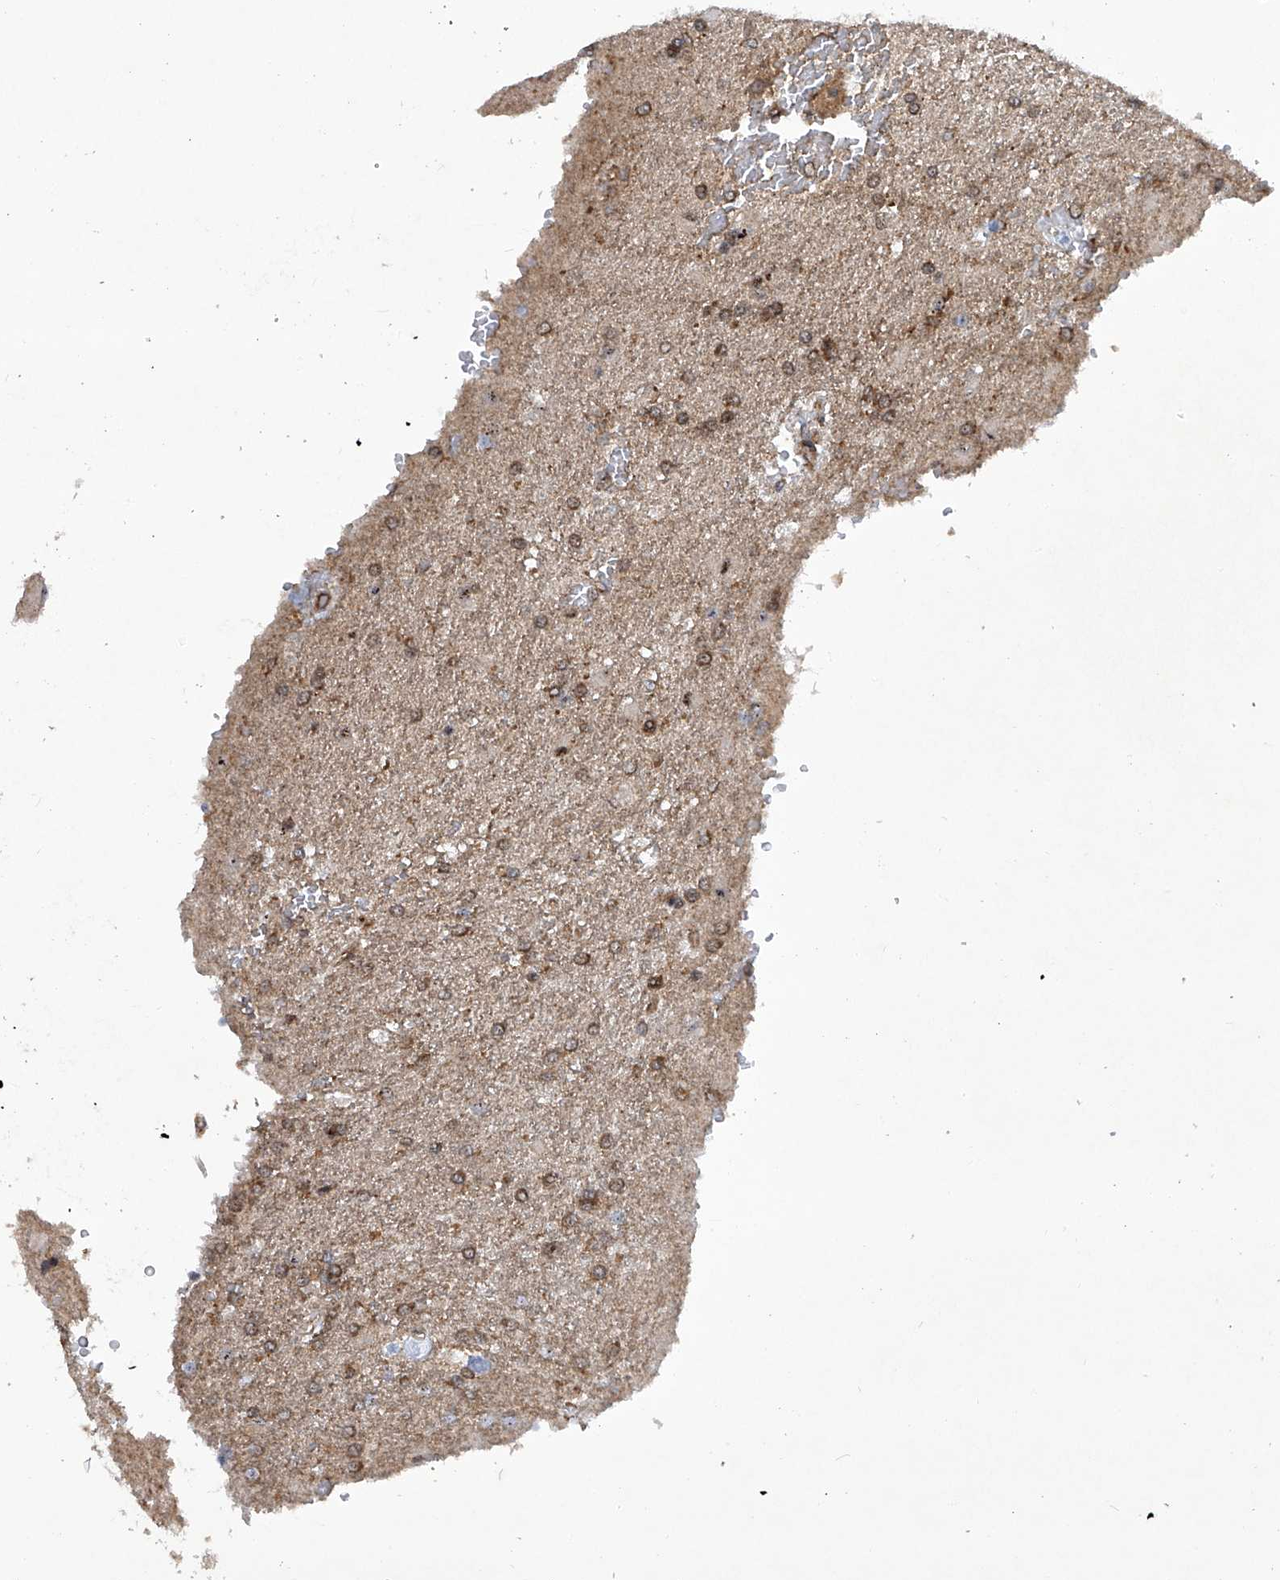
{"staining": {"intensity": "moderate", "quantity": ">75%", "location": "cytoplasmic/membranous,nuclear"}, "tissue": "glioma", "cell_type": "Tumor cells", "image_type": "cancer", "snomed": [{"axis": "morphology", "description": "Glioma, malignant, High grade"}, {"axis": "topography", "description": "Brain"}], "caption": "Approximately >75% of tumor cells in human glioma demonstrate moderate cytoplasmic/membranous and nuclear protein positivity as visualized by brown immunohistochemical staining.", "gene": "CISH", "patient": {"sex": "male", "age": 71}}